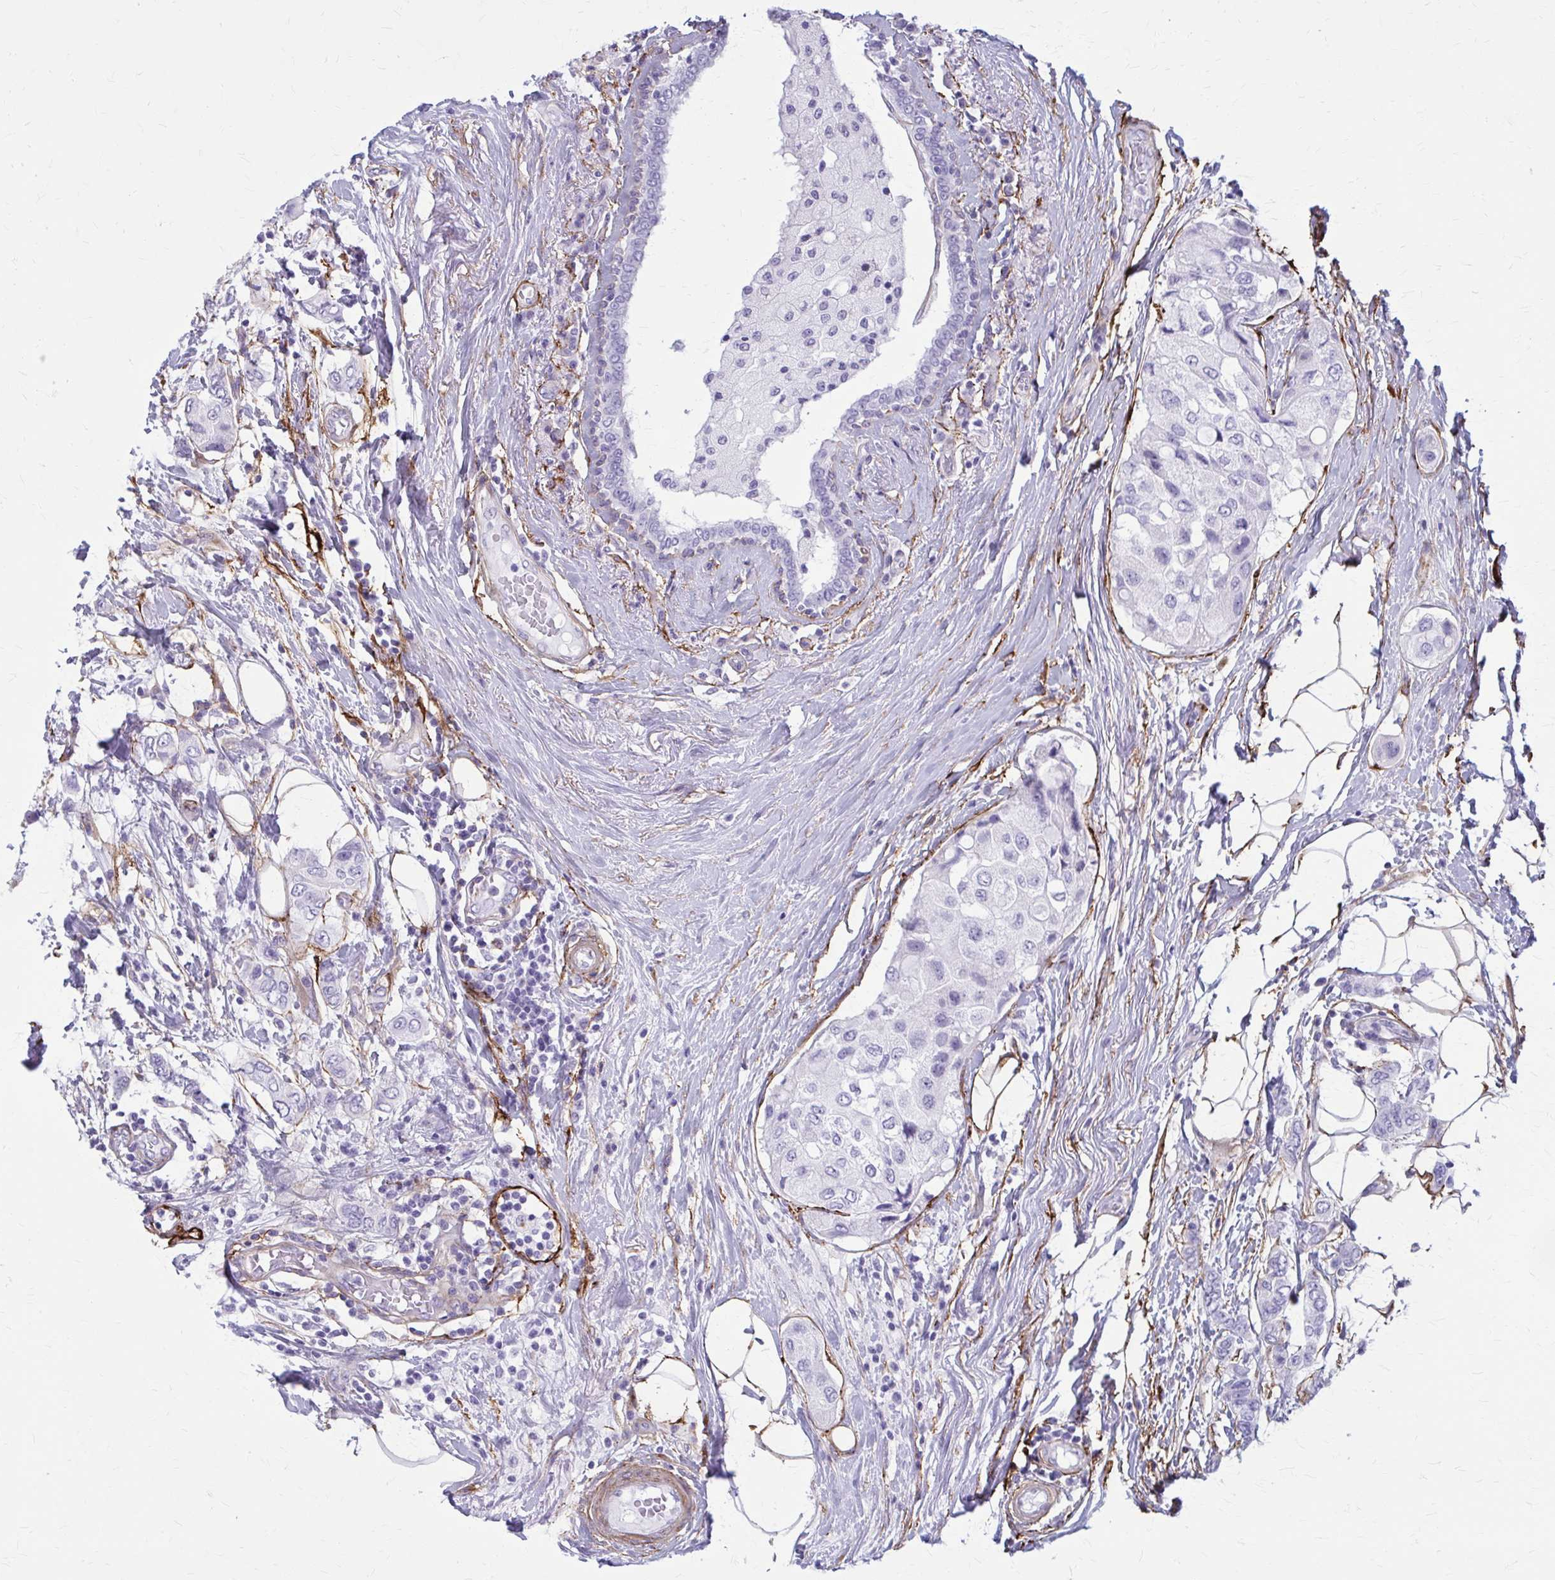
{"staining": {"intensity": "negative", "quantity": "none", "location": "none"}, "tissue": "breast cancer", "cell_type": "Tumor cells", "image_type": "cancer", "snomed": [{"axis": "morphology", "description": "Lobular carcinoma"}, {"axis": "topography", "description": "Breast"}], "caption": "Image shows no protein positivity in tumor cells of lobular carcinoma (breast) tissue.", "gene": "AKAP12", "patient": {"sex": "female", "age": 51}}